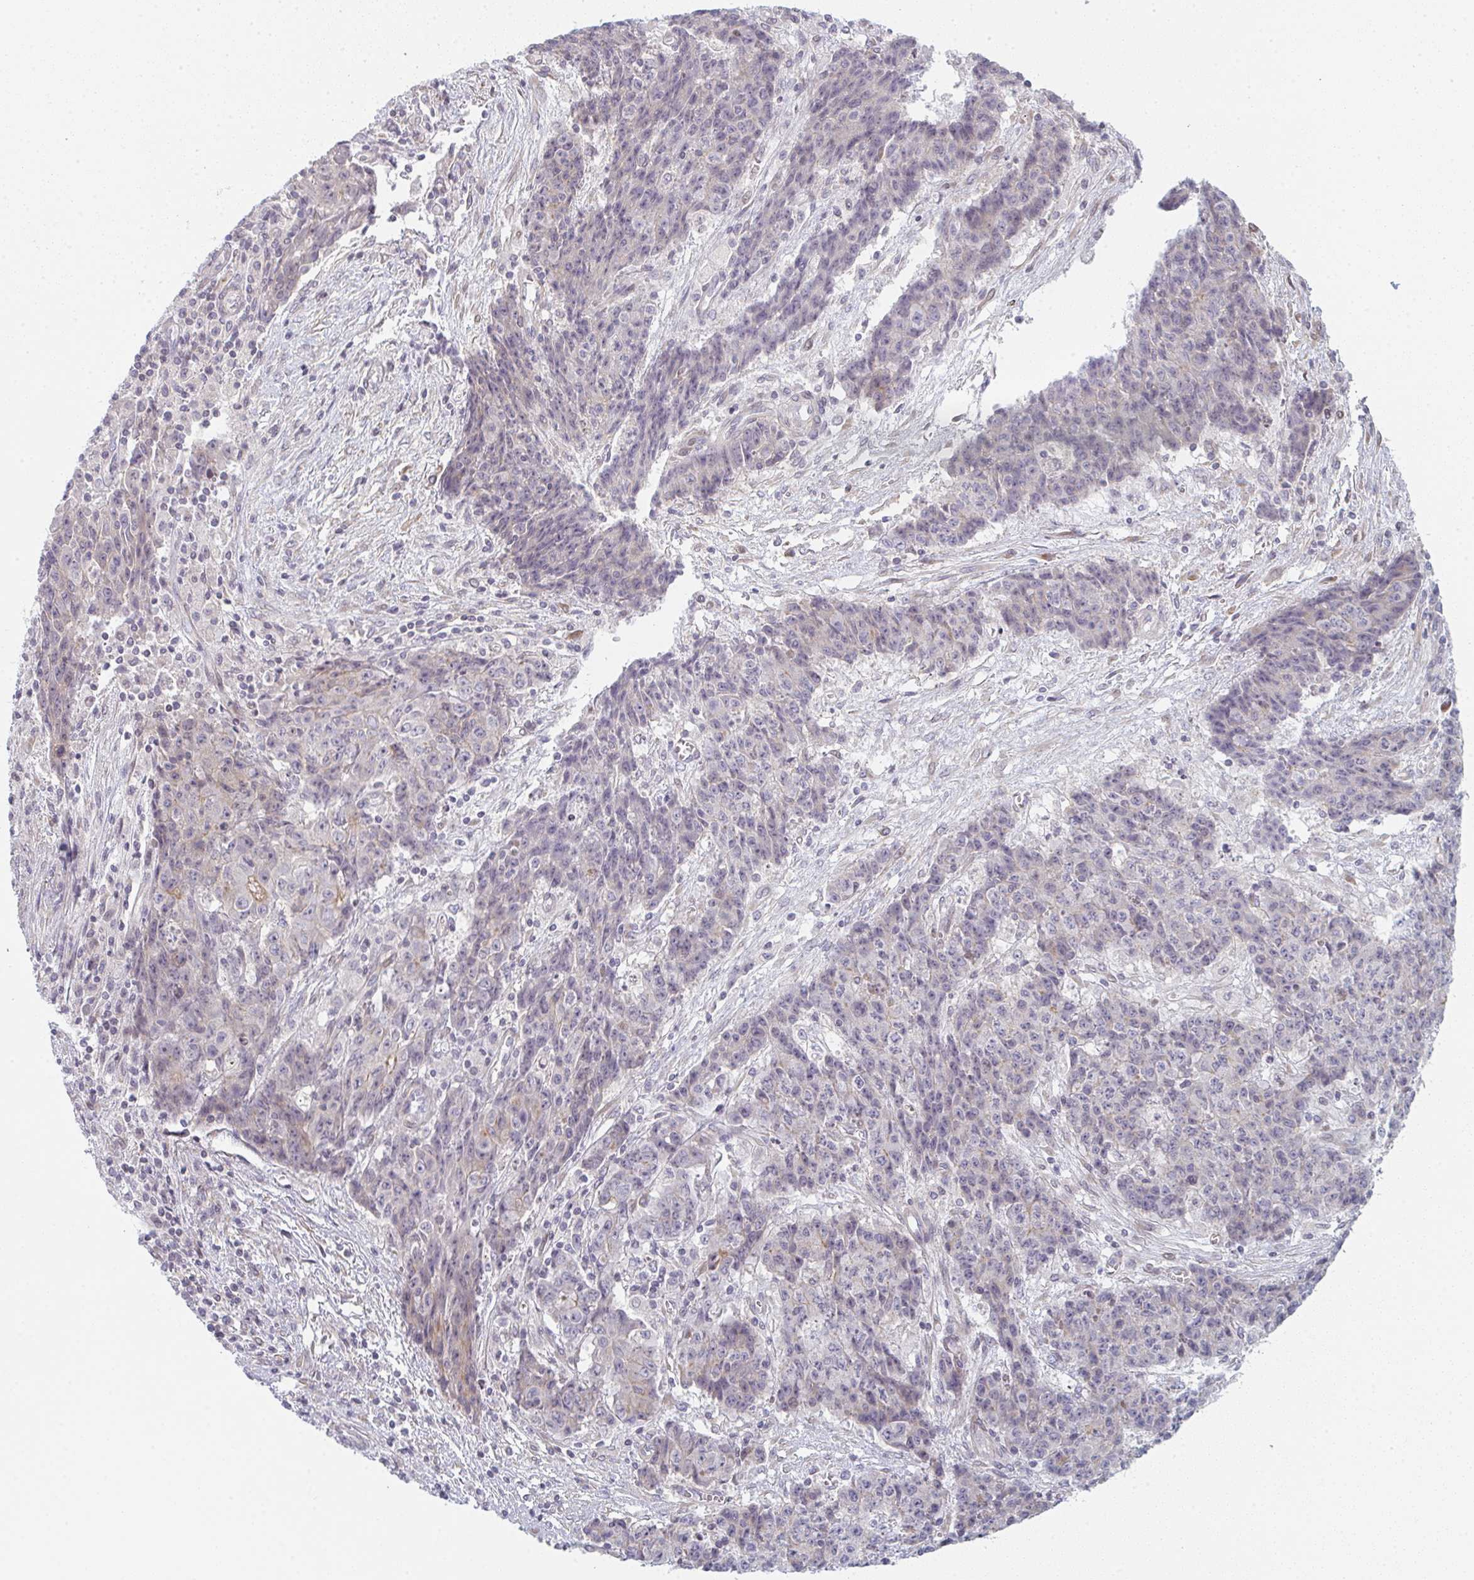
{"staining": {"intensity": "negative", "quantity": "none", "location": "none"}, "tissue": "ovarian cancer", "cell_type": "Tumor cells", "image_type": "cancer", "snomed": [{"axis": "morphology", "description": "Carcinoma, endometroid"}, {"axis": "topography", "description": "Ovary"}], "caption": "DAB immunohistochemical staining of human endometroid carcinoma (ovarian) shows no significant positivity in tumor cells.", "gene": "TMEM237", "patient": {"sex": "female", "age": 42}}